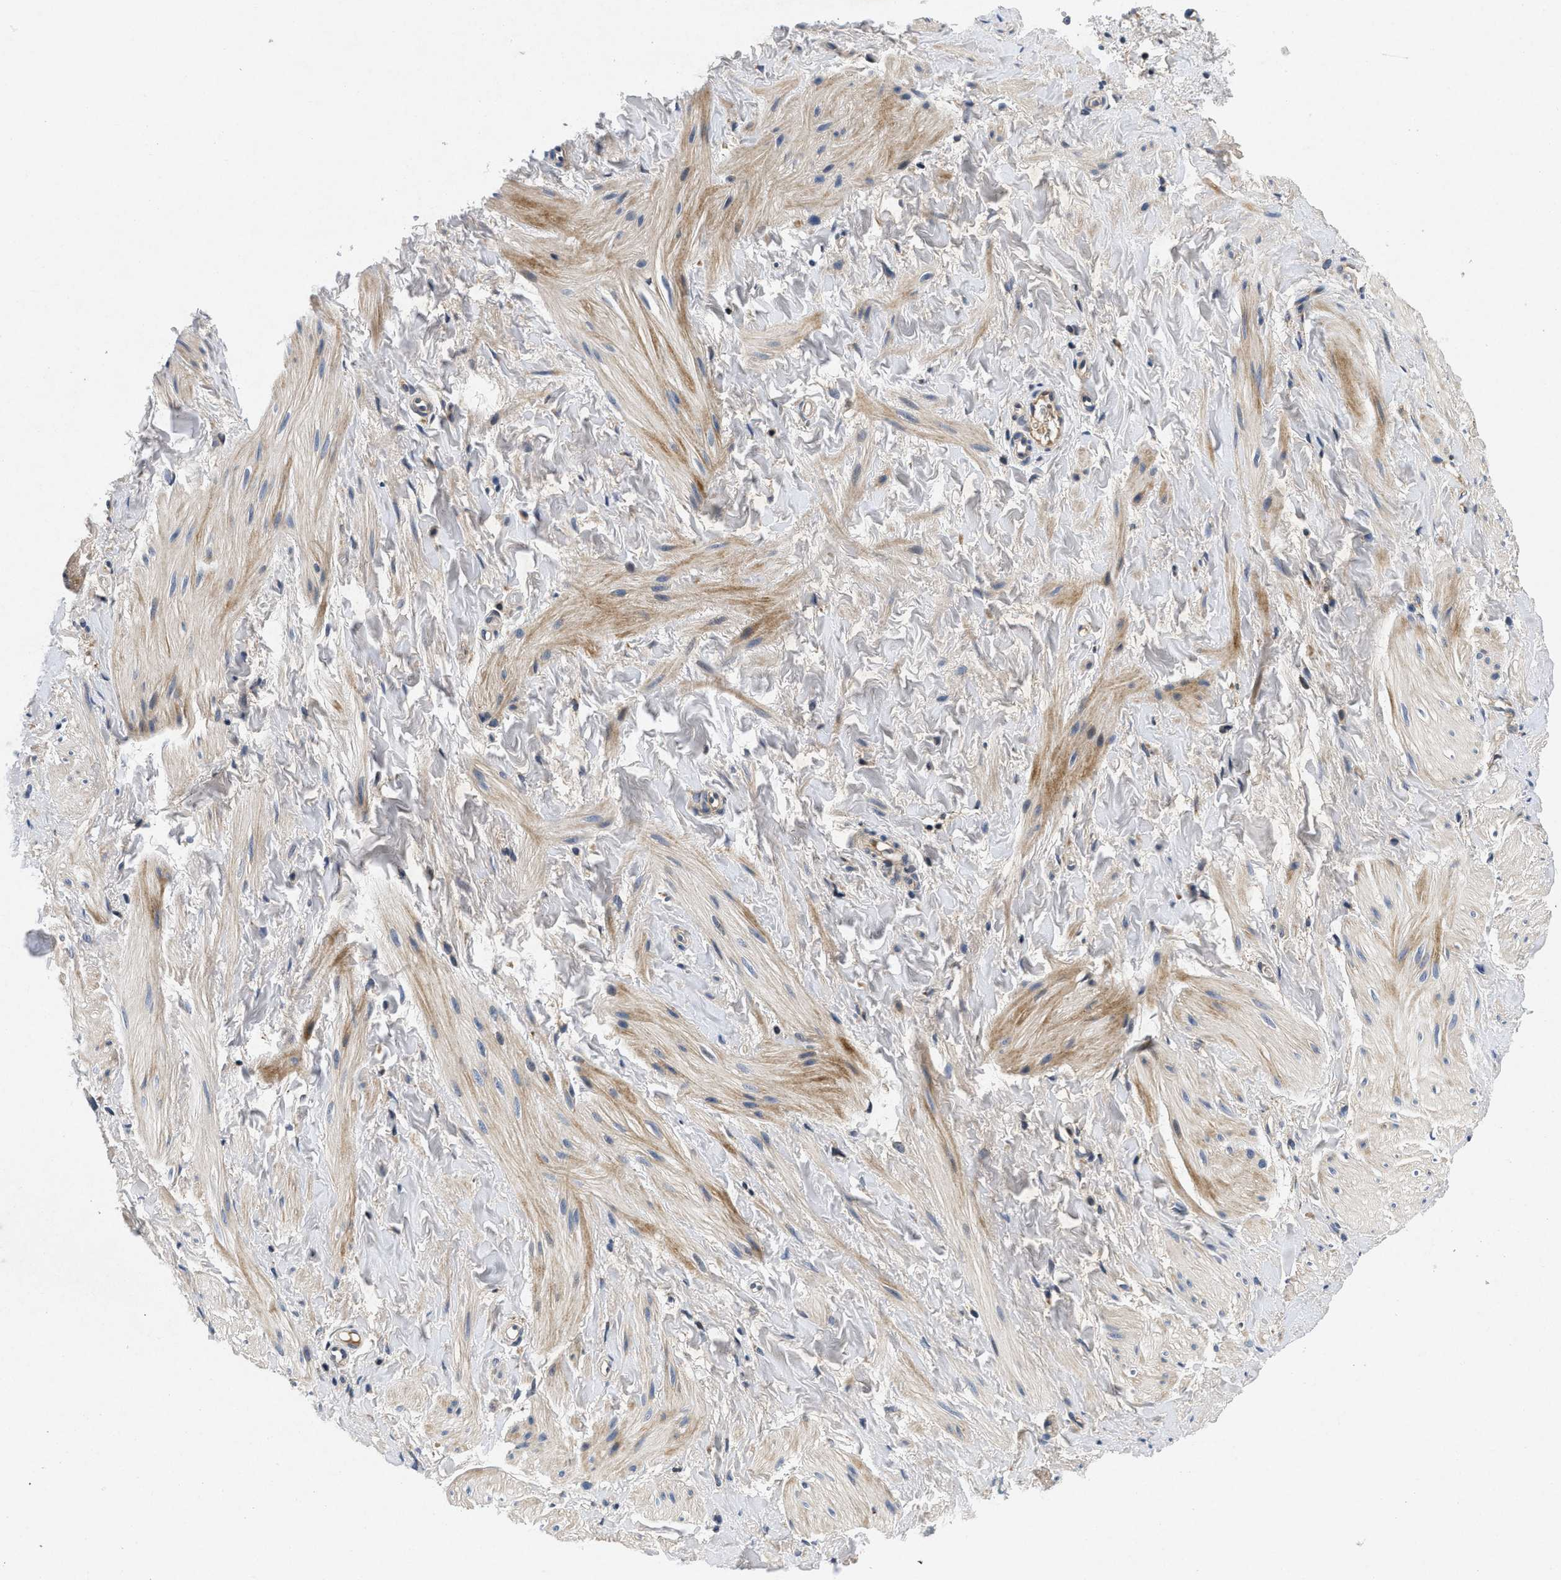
{"staining": {"intensity": "moderate", "quantity": "<25%", "location": "cytoplasmic/membranous"}, "tissue": "smooth muscle", "cell_type": "Smooth muscle cells", "image_type": "normal", "snomed": [{"axis": "morphology", "description": "Normal tissue, NOS"}, {"axis": "topography", "description": "Smooth muscle"}], "caption": "Brown immunohistochemical staining in normal smooth muscle exhibits moderate cytoplasmic/membranous positivity in approximately <25% of smooth muscle cells.", "gene": "PDP1", "patient": {"sex": "male", "age": 16}}